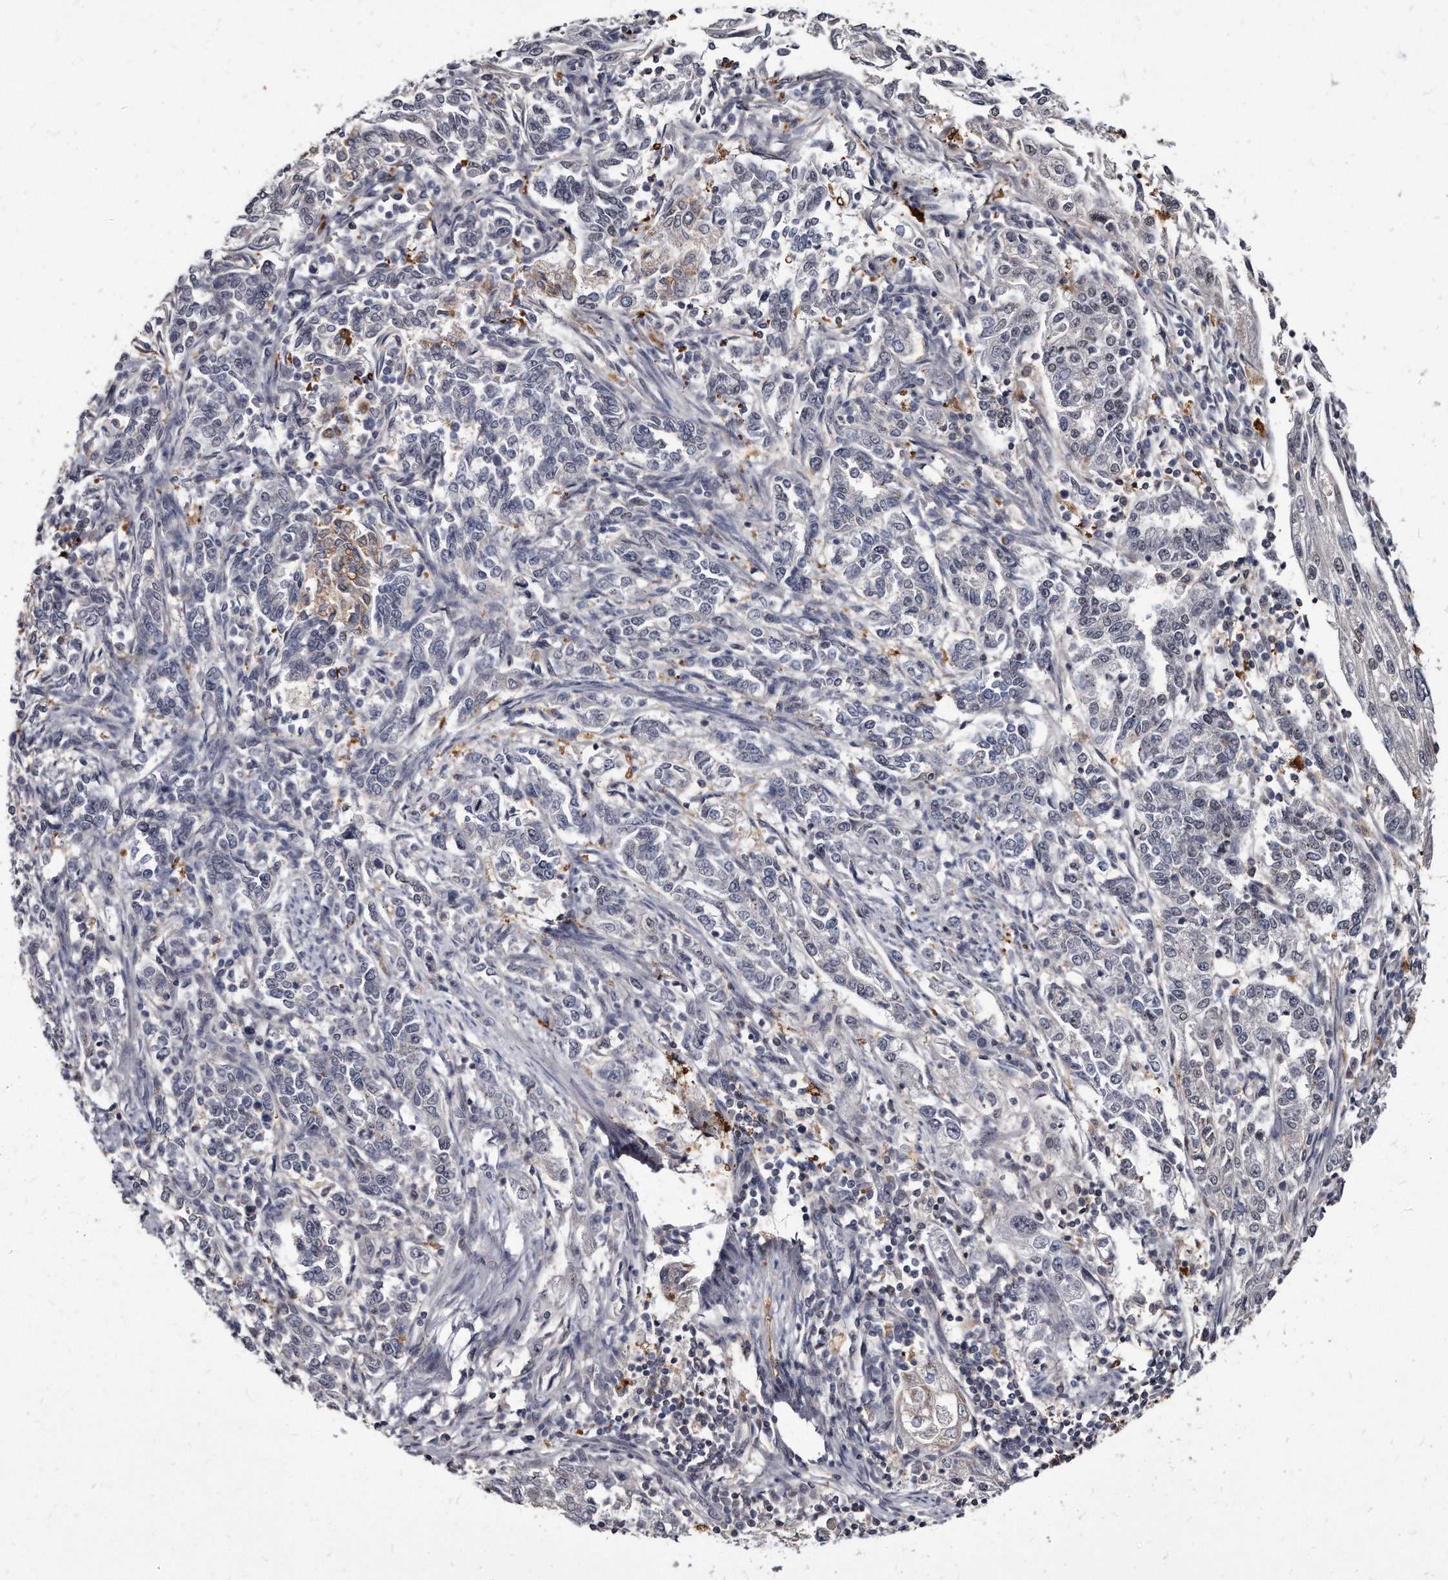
{"staining": {"intensity": "negative", "quantity": "none", "location": "none"}, "tissue": "endometrial cancer", "cell_type": "Tumor cells", "image_type": "cancer", "snomed": [{"axis": "morphology", "description": "Adenocarcinoma, NOS"}, {"axis": "topography", "description": "Endometrium"}], "caption": "The immunohistochemistry (IHC) micrograph has no significant positivity in tumor cells of endometrial cancer (adenocarcinoma) tissue. Nuclei are stained in blue.", "gene": "KLHDC3", "patient": {"sex": "female", "age": 49}}